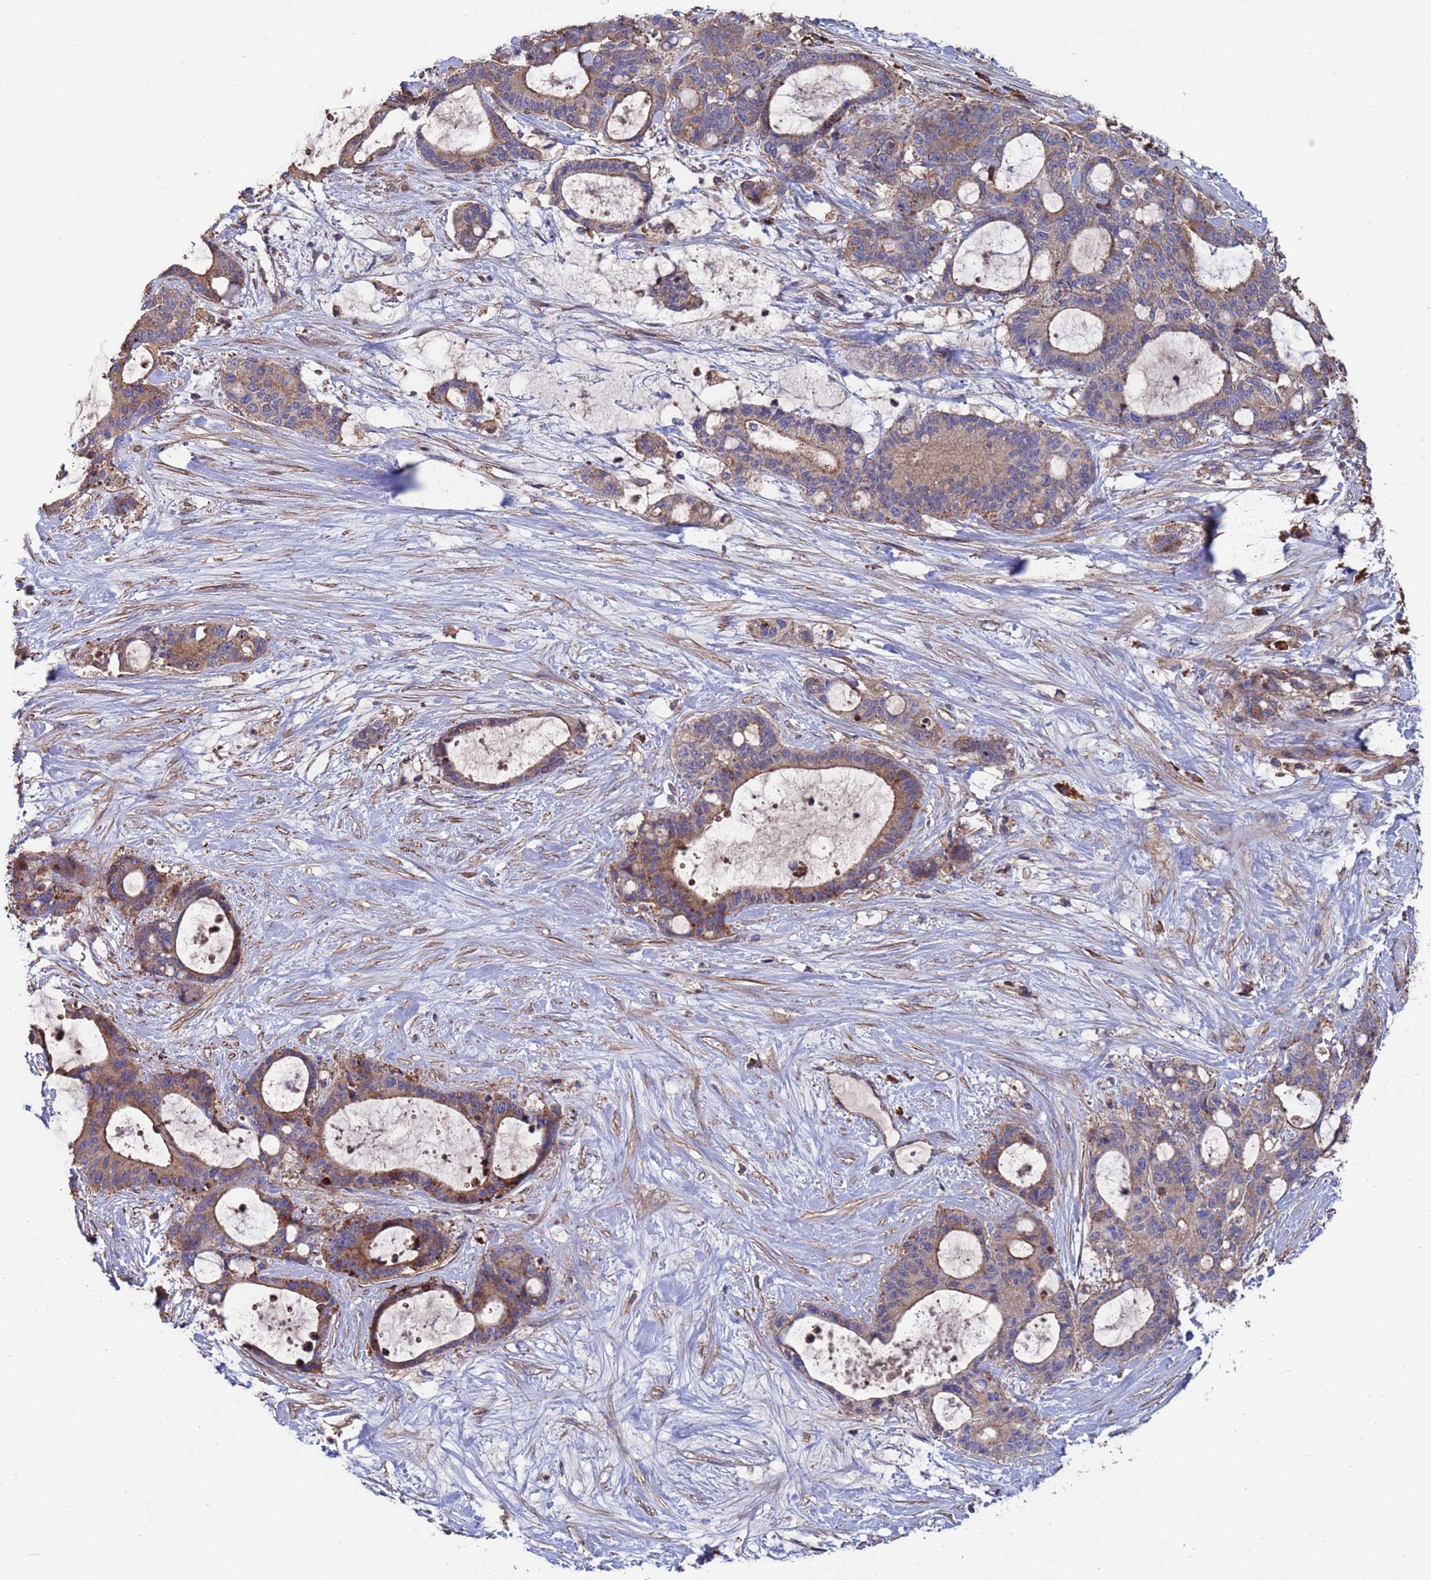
{"staining": {"intensity": "moderate", "quantity": ">75%", "location": "cytoplasmic/membranous"}, "tissue": "liver cancer", "cell_type": "Tumor cells", "image_type": "cancer", "snomed": [{"axis": "morphology", "description": "Normal tissue, NOS"}, {"axis": "morphology", "description": "Cholangiocarcinoma"}, {"axis": "topography", "description": "Liver"}, {"axis": "topography", "description": "Peripheral nerve tissue"}], "caption": "The image shows a brown stain indicating the presence of a protein in the cytoplasmic/membranous of tumor cells in liver cholangiocarcinoma. (IHC, brightfield microscopy, high magnification).", "gene": "PYCR1", "patient": {"sex": "female", "age": 73}}